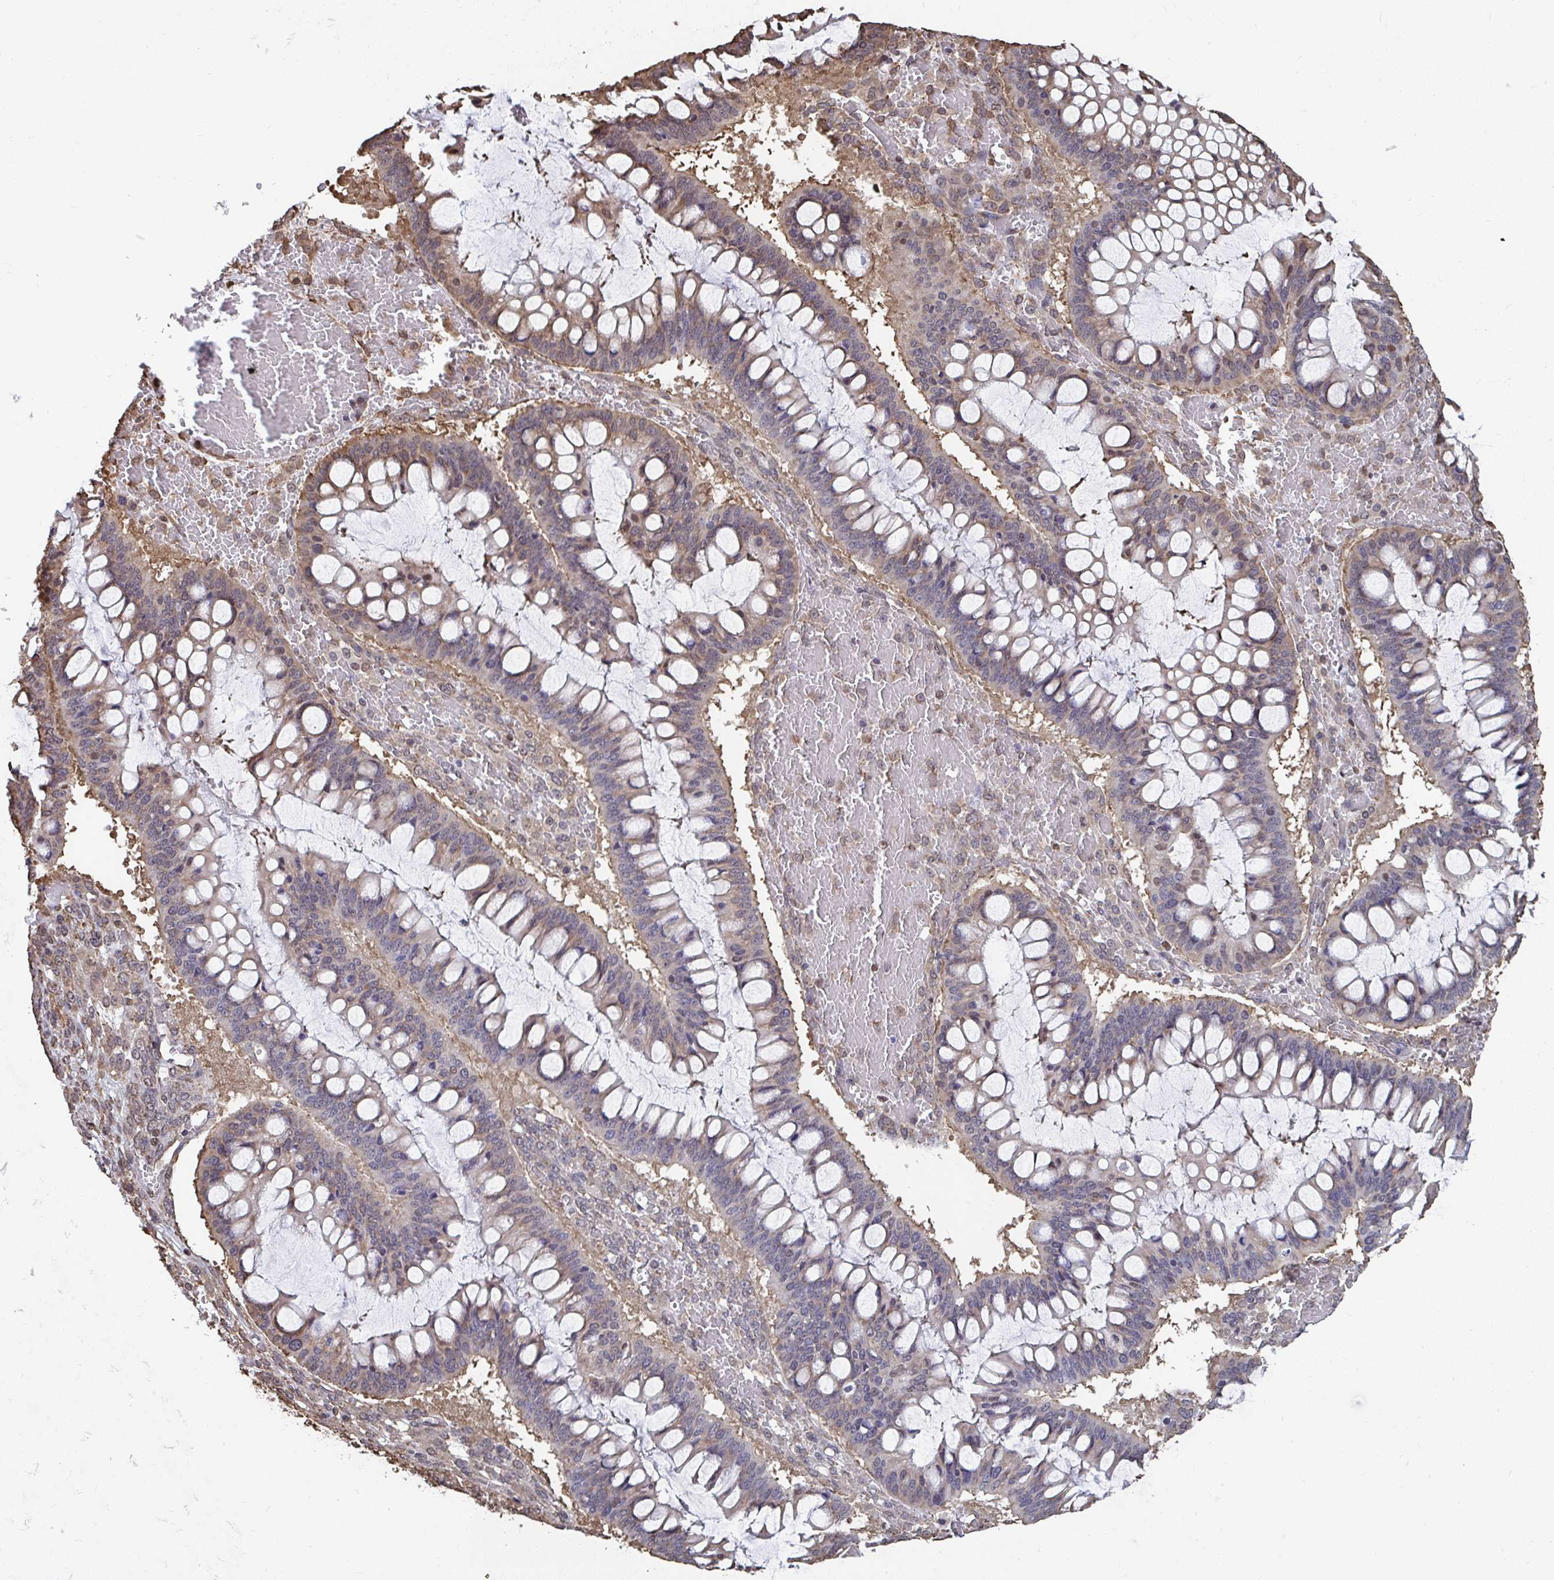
{"staining": {"intensity": "weak", "quantity": "<25%", "location": "cytoplasmic/membranous"}, "tissue": "ovarian cancer", "cell_type": "Tumor cells", "image_type": "cancer", "snomed": [{"axis": "morphology", "description": "Cystadenocarcinoma, mucinous, NOS"}, {"axis": "topography", "description": "Ovary"}], "caption": "The photomicrograph demonstrates no significant positivity in tumor cells of ovarian cancer. (Immunohistochemistry (ihc), brightfield microscopy, high magnification).", "gene": "SYNCRIP", "patient": {"sex": "female", "age": 73}}